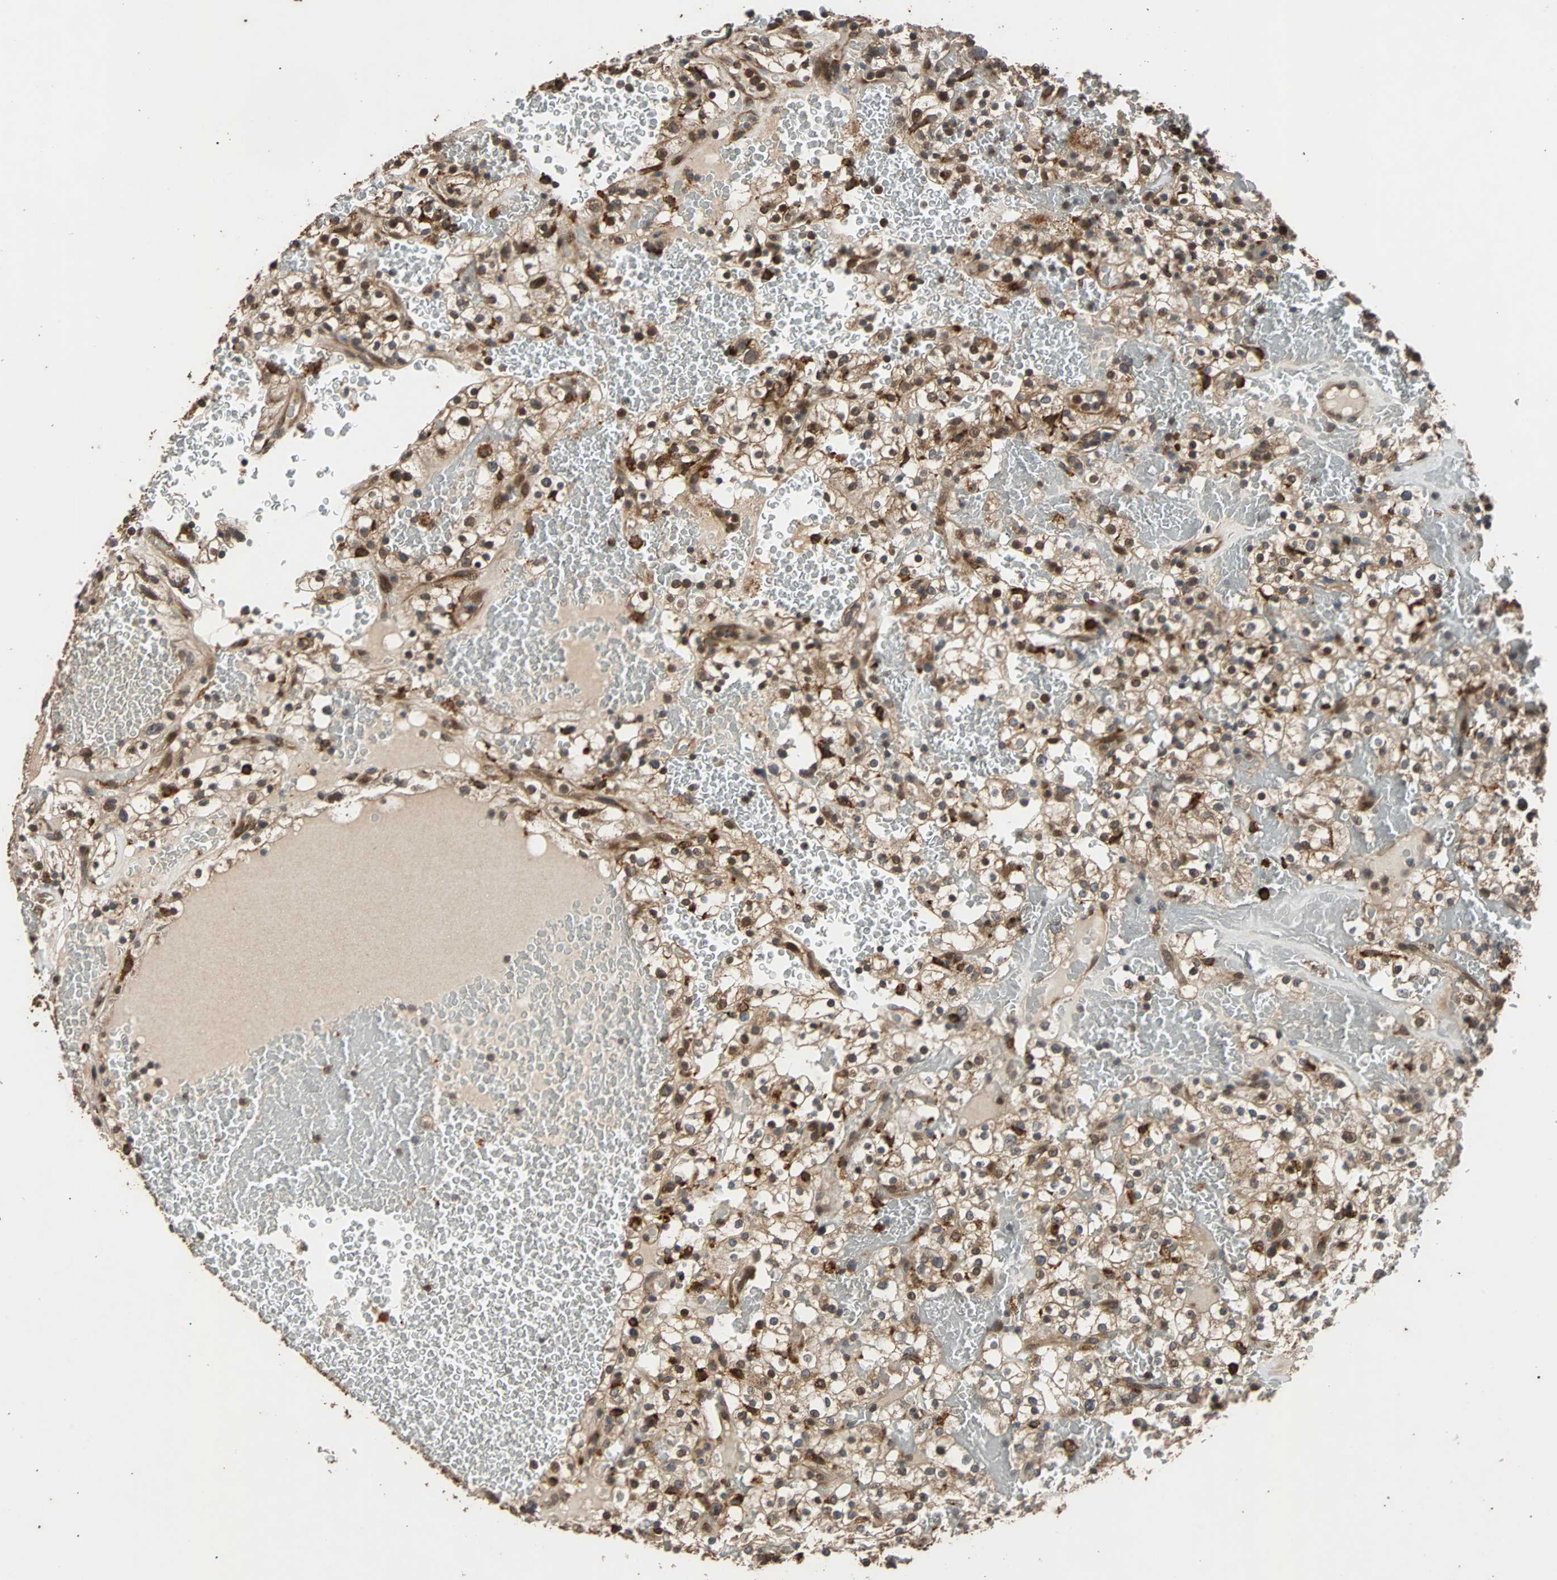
{"staining": {"intensity": "strong", "quantity": ">75%", "location": "cytoplasmic/membranous,nuclear"}, "tissue": "renal cancer", "cell_type": "Tumor cells", "image_type": "cancer", "snomed": [{"axis": "morphology", "description": "Normal tissue, NOS"}, {"axis": "morphology", "description": "Adenocarcinoma, NOS"}, {"axis": "topography", "description": "Kidney"}], "caption": "Tumor cells exhibit strong cytoplasmic/membranous and nuclear staining in about >75% of cells in adenocarcinoma (renal).", "gene": "USP31", "patient": {"sex": "female", "age": 72}}